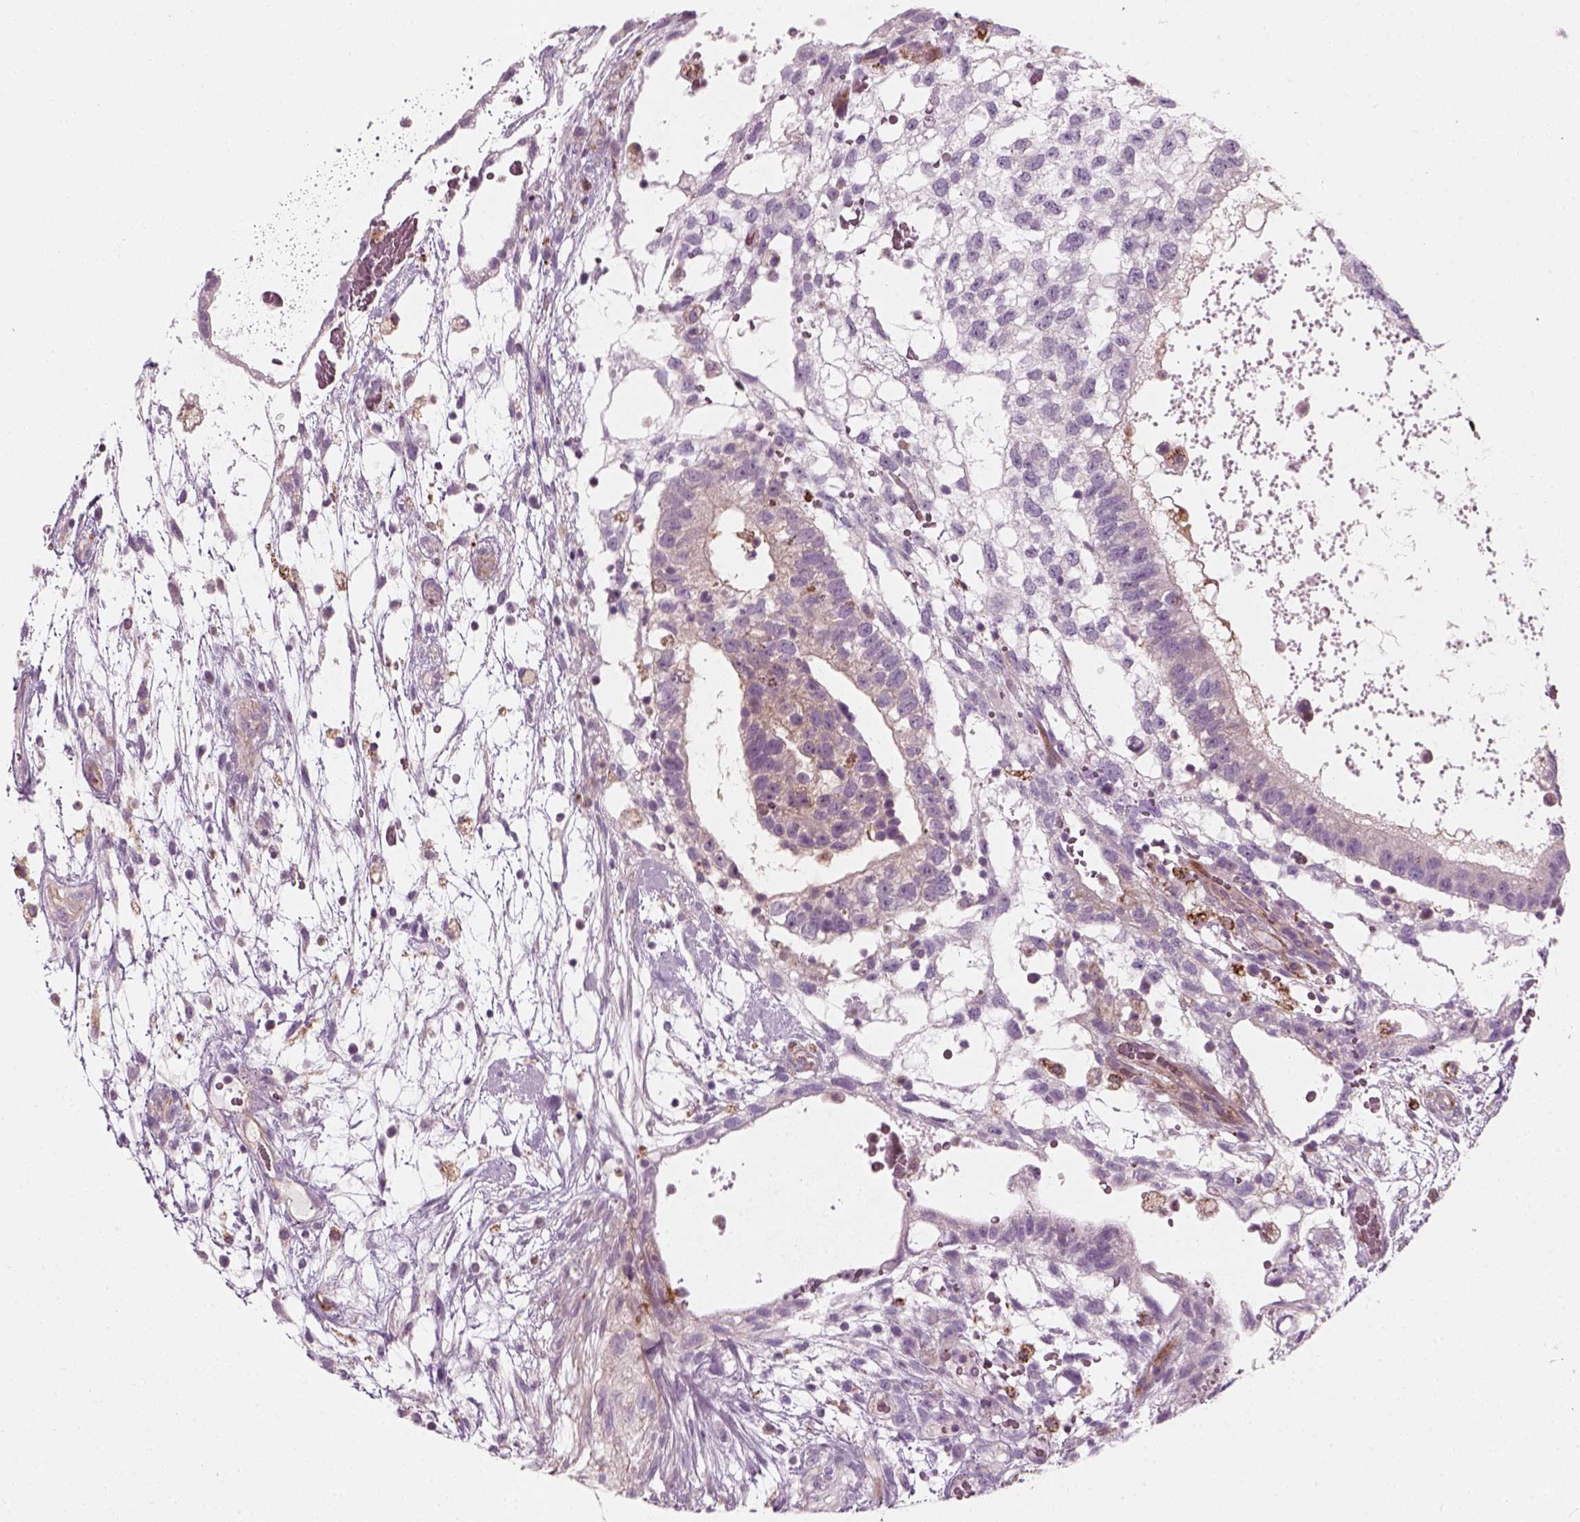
{"staining": {"intensity": "negative", "quantity": "none", "location": "none"}, "tissue": "testis cancer", "cell_type": "Tumor cells", "image_type": "cancer", "snomed": [{"axis": "morphology", "description": "Normal tissue, NOS"}, {"axis": "morphology", "description": "Carcinoma, Embryonal, NOS"}, {"axis": "topography", "description": "Testis"}], "caption": "Testis embryonal carcinoma was stained to show a protein in brown. There is no significant expression in tumor cells.", "gene": "DNASE1L1", "patient": {"sex": "male", "age": 32}}